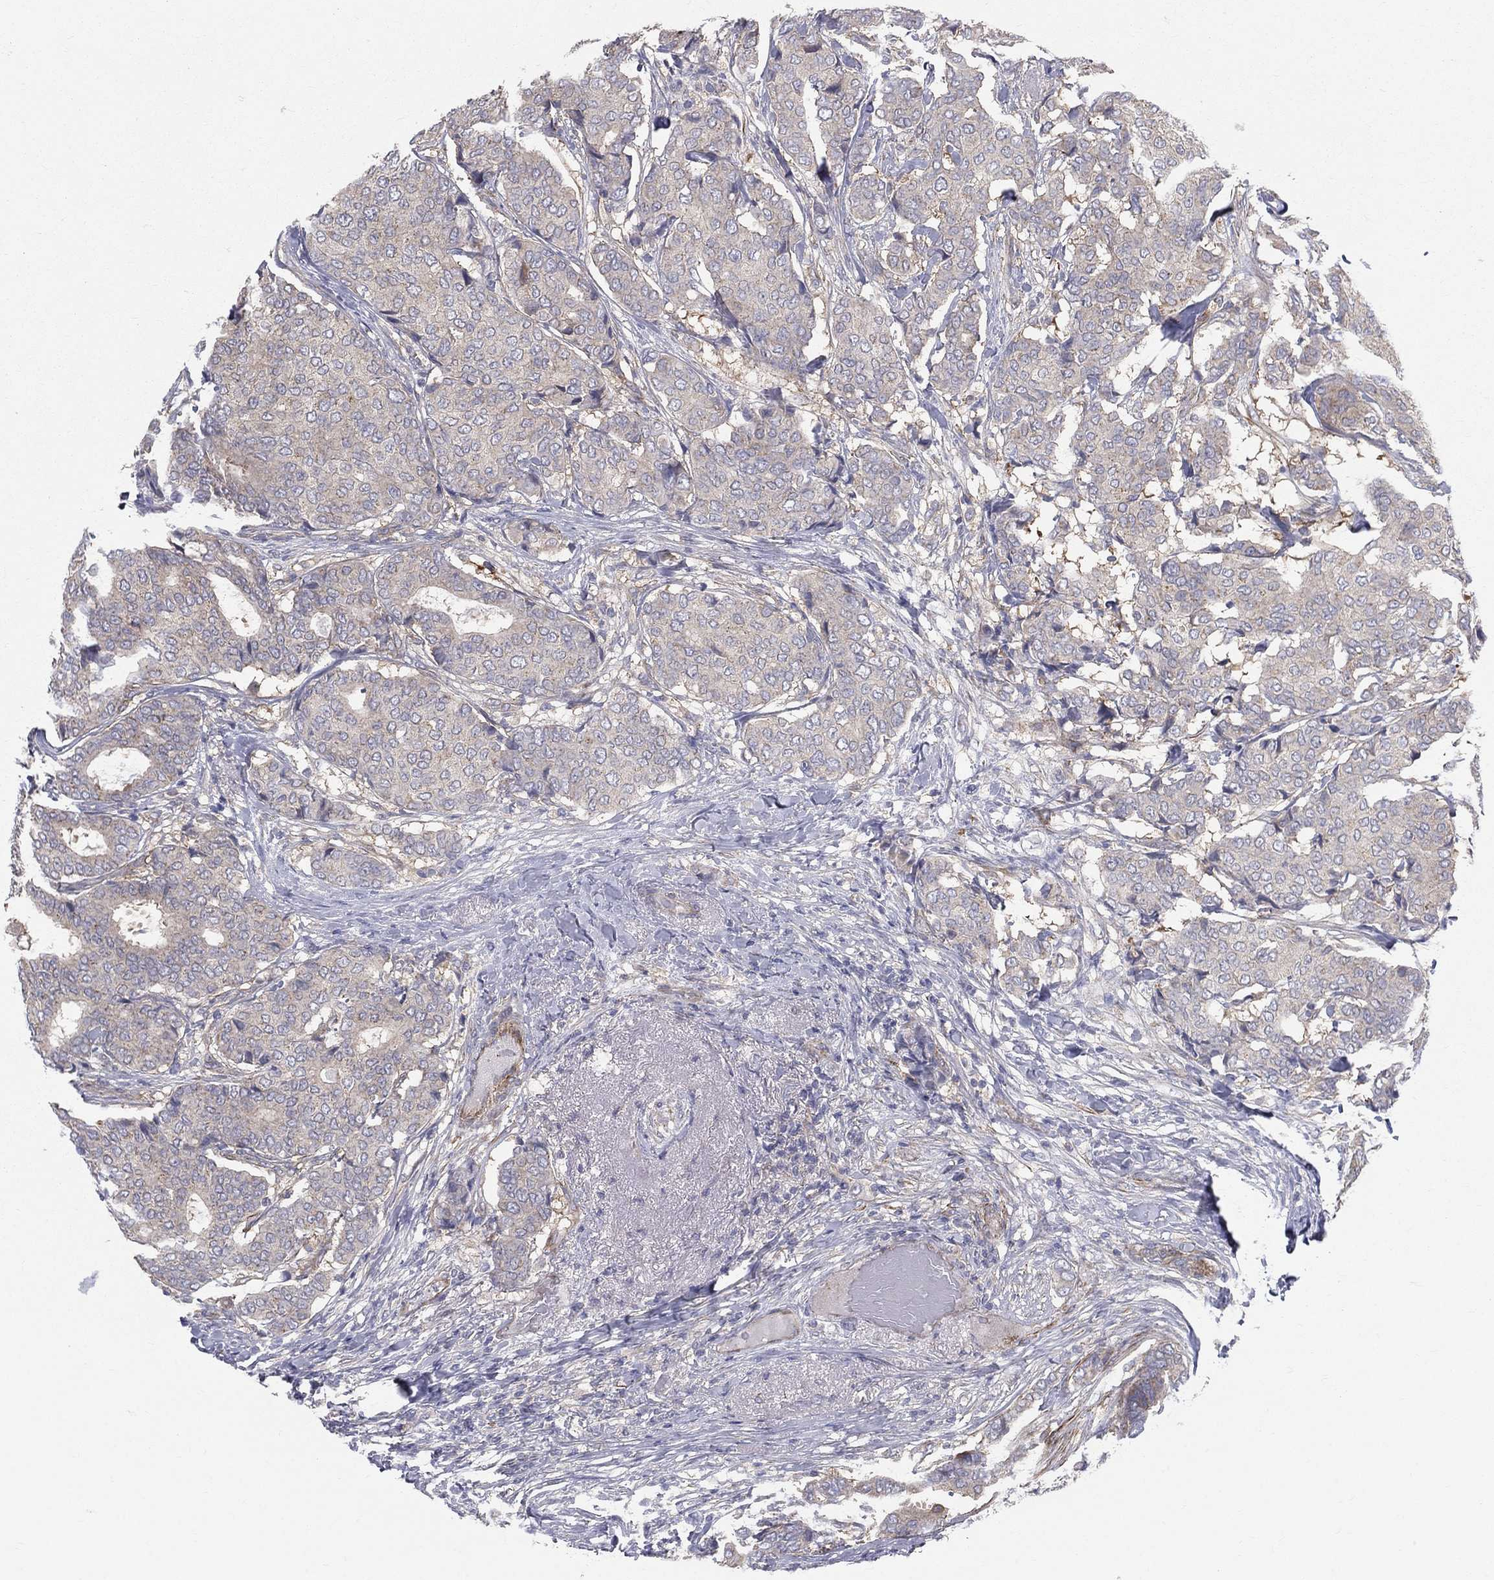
{"staining": {"intensity": "weak", "quantity": ">75%", "location": "cytoplasmic/membranous"}, "tissue": "breast cancer", "cell_type": "Tumor cells", "image_type": "cancer", "snomed": [{"axis": "morphology", "description": "Duct carcinoma"}, {"axis": "topography", "description": "Breast"}], "caption": "Human invasive ductal carcinoma (breast) stained with a brown dye reveals weak cytoplasmic/membranous positive staining in about >75% of tumor cells.", "gene": "POMZP3", "patient": {"sex": "female", "age": 75}}